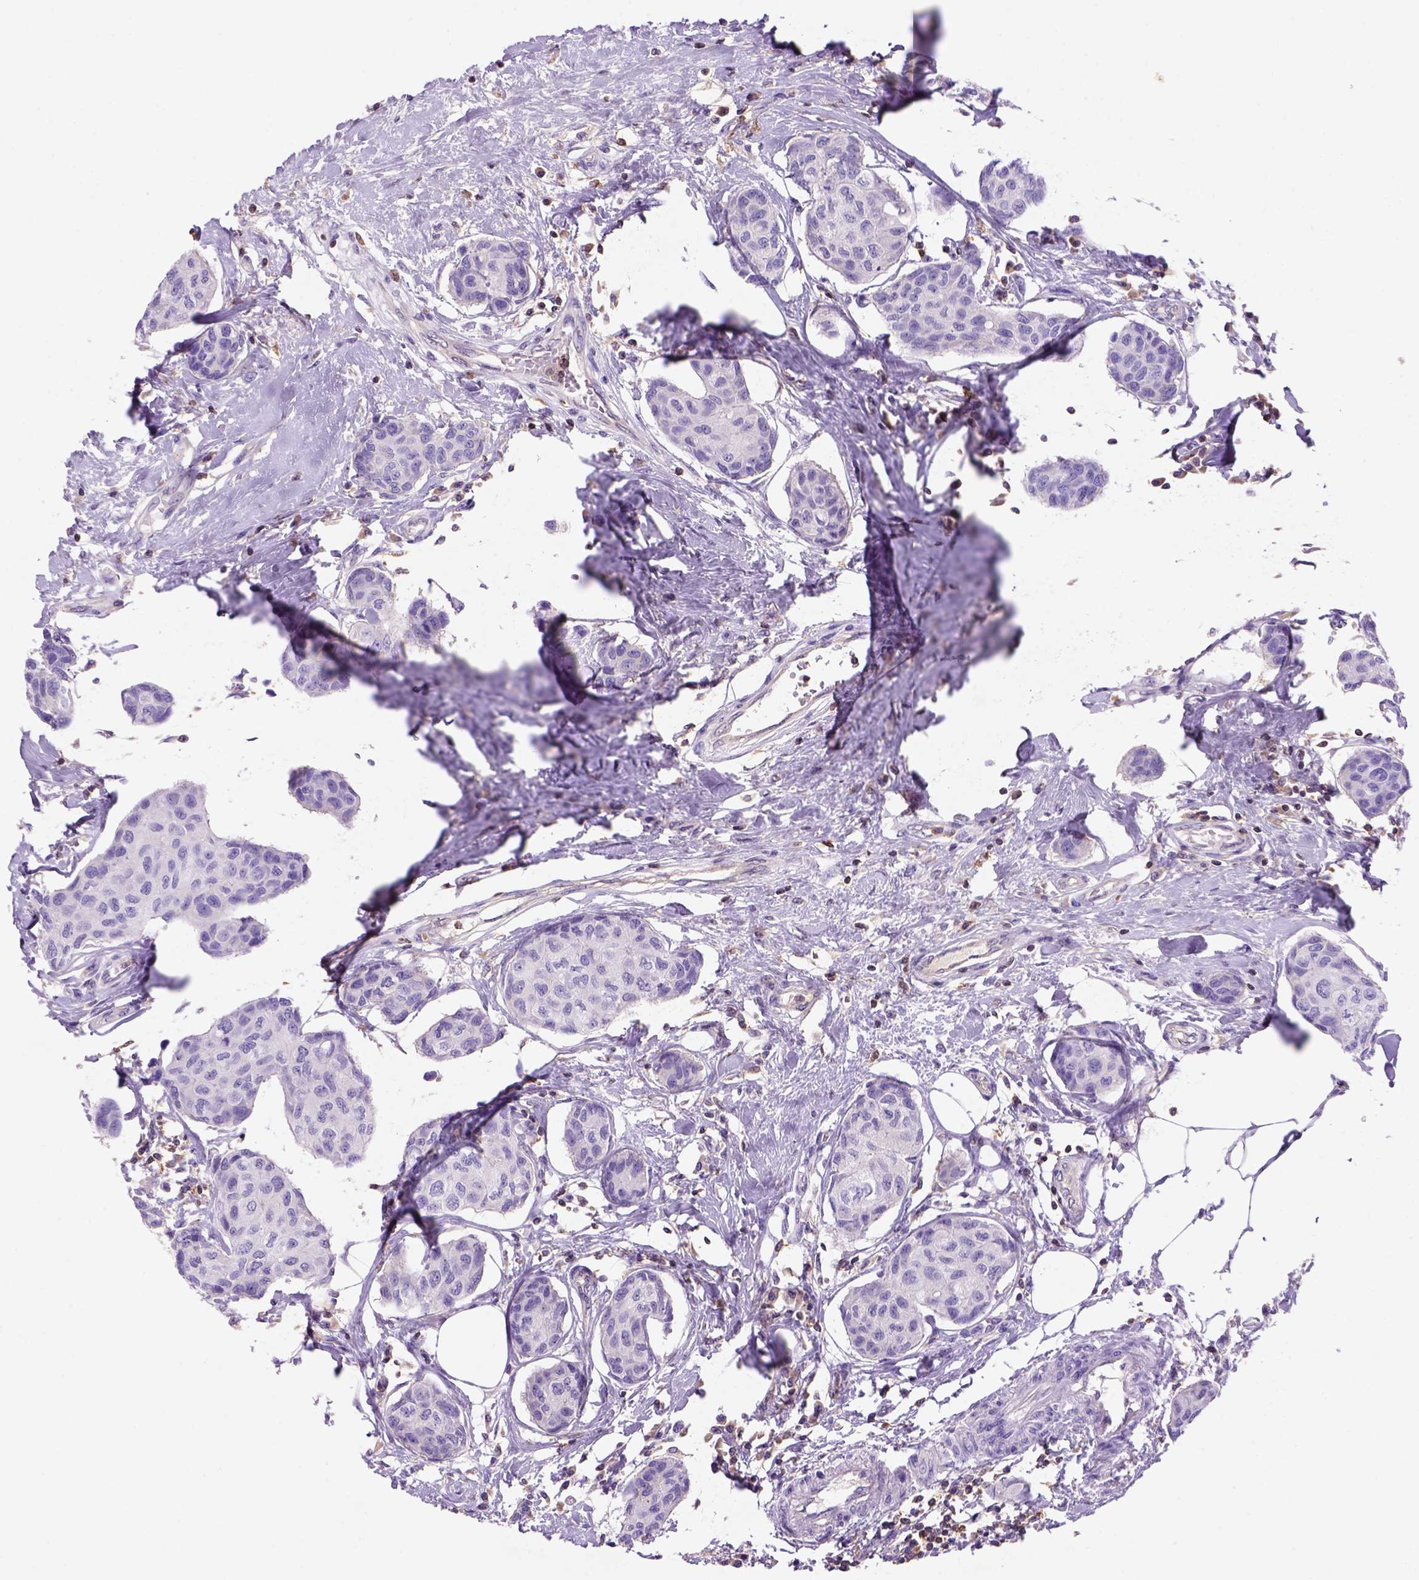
{"staining": {"intensity": "negative", "quantity": "none", "location": "none"}, "tissue": "breast cancer", "cell_type": "Tumor cells", "image_type": "cancer", "snomed": [{"axis": "morphology", "description": "Duct carcinoma"}, {"axis": "topography", "description": "Breast"}], "caption": "This is an immunohistochemistry (IHC) image of human breast infiltrating ductal carcinoma. There is no positivity in tumor cells.", "gene": "INPP5D", "patient": {"sex": "female", "age": 80}}